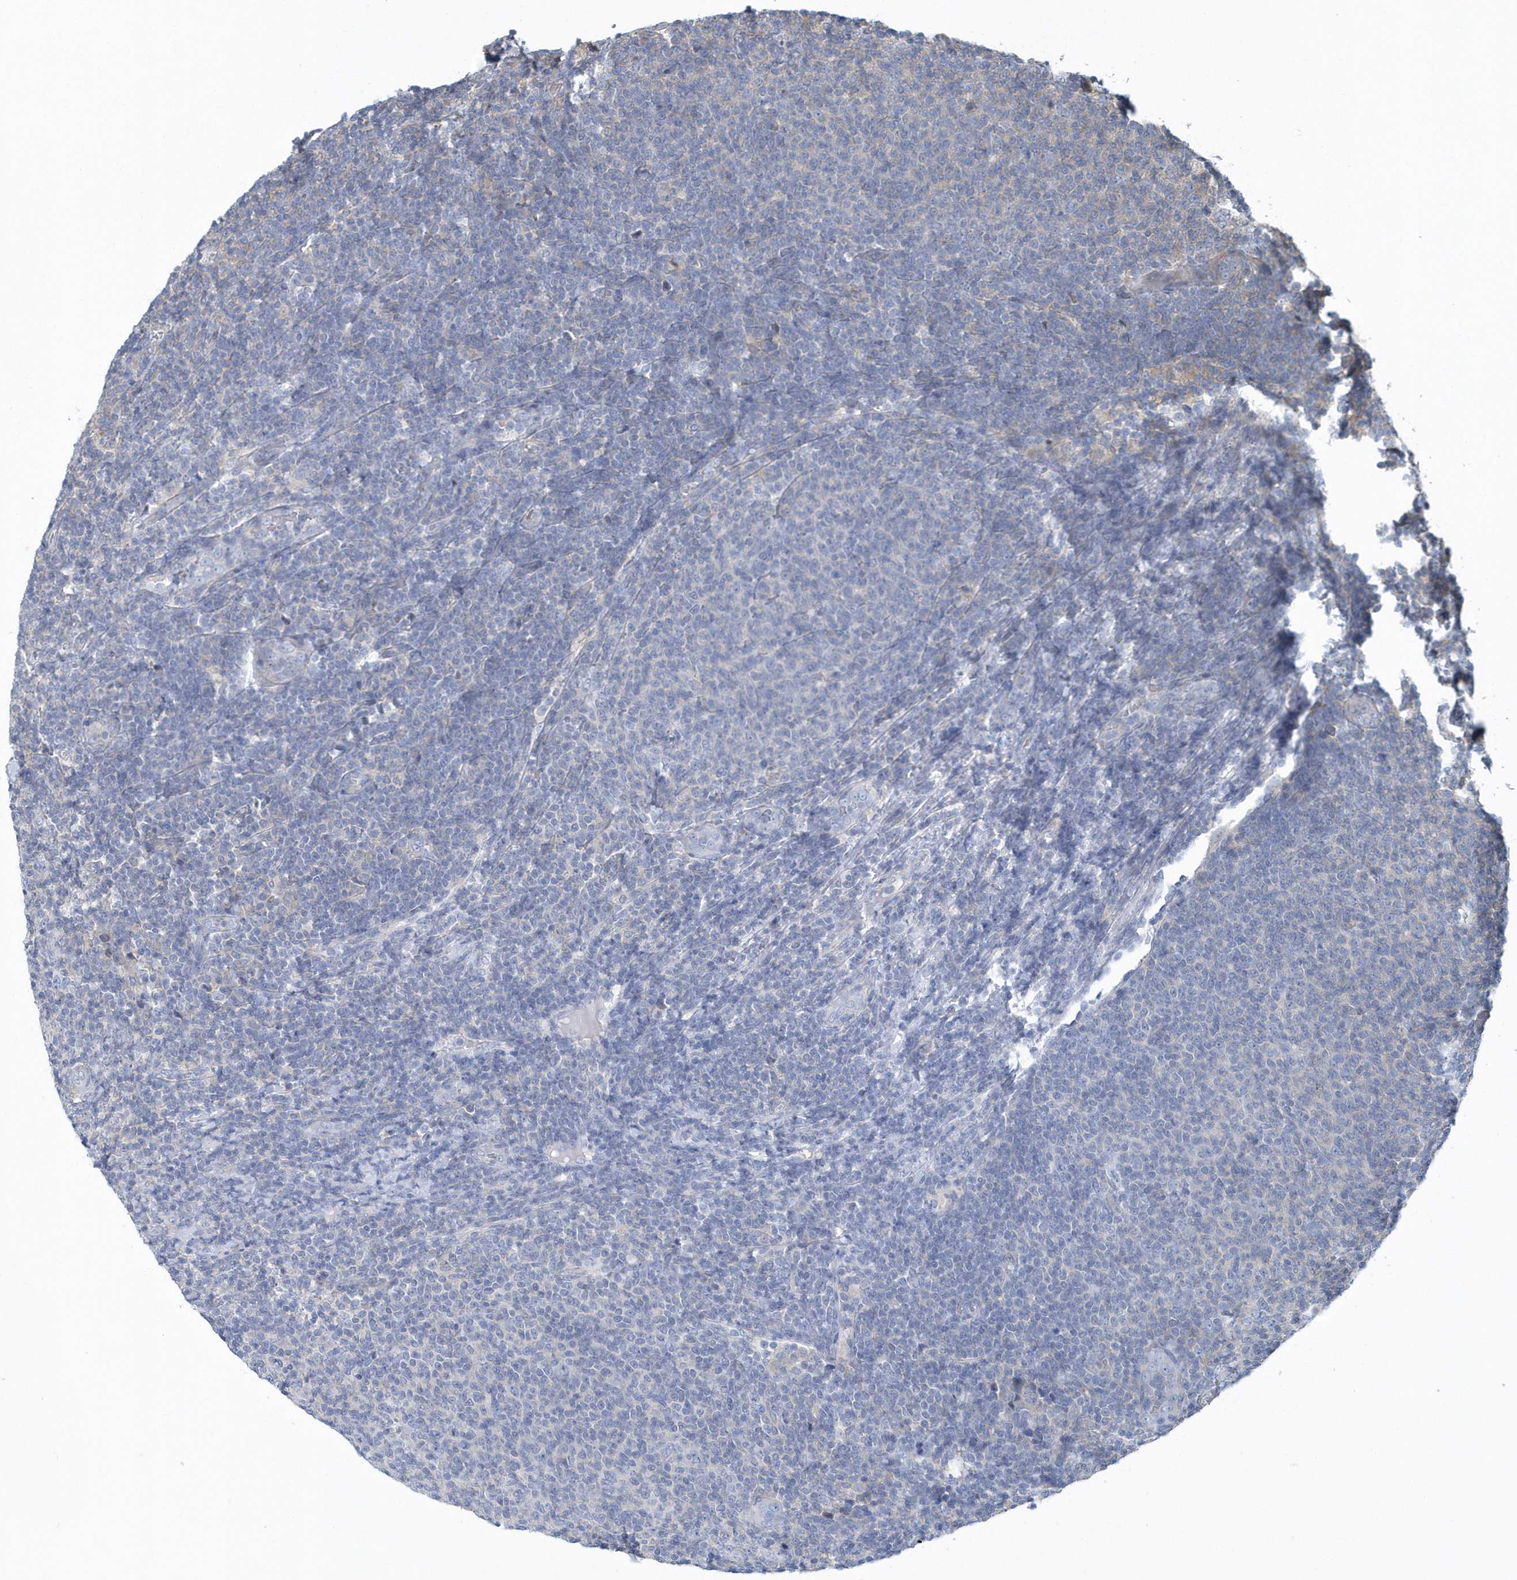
{"staining": {"intensity": "negative", "quantity": "none", "location": "none"}, "tissue": "lymphoma", "cell_type": "Tumor cells", "image_type": "cancer", "snomed": [{"axis": "morphology", "description": "Malignant lymphoma, non-Hodgkin's type, Low grade"}, {"axis": "topography", "description": "Lymph node"}], "caption": "DAB immunohistochemical staining of human malignant lymphoma, non-Hodgkin's type (low-grade) demonstrates no significant expression in tumor cells. The staining is performed using DAB brown chromogen with nuclei counter-stained in using hematoxylin.", "gene": "ARAP2", "patient": {"sex": "male", "age": 66}}